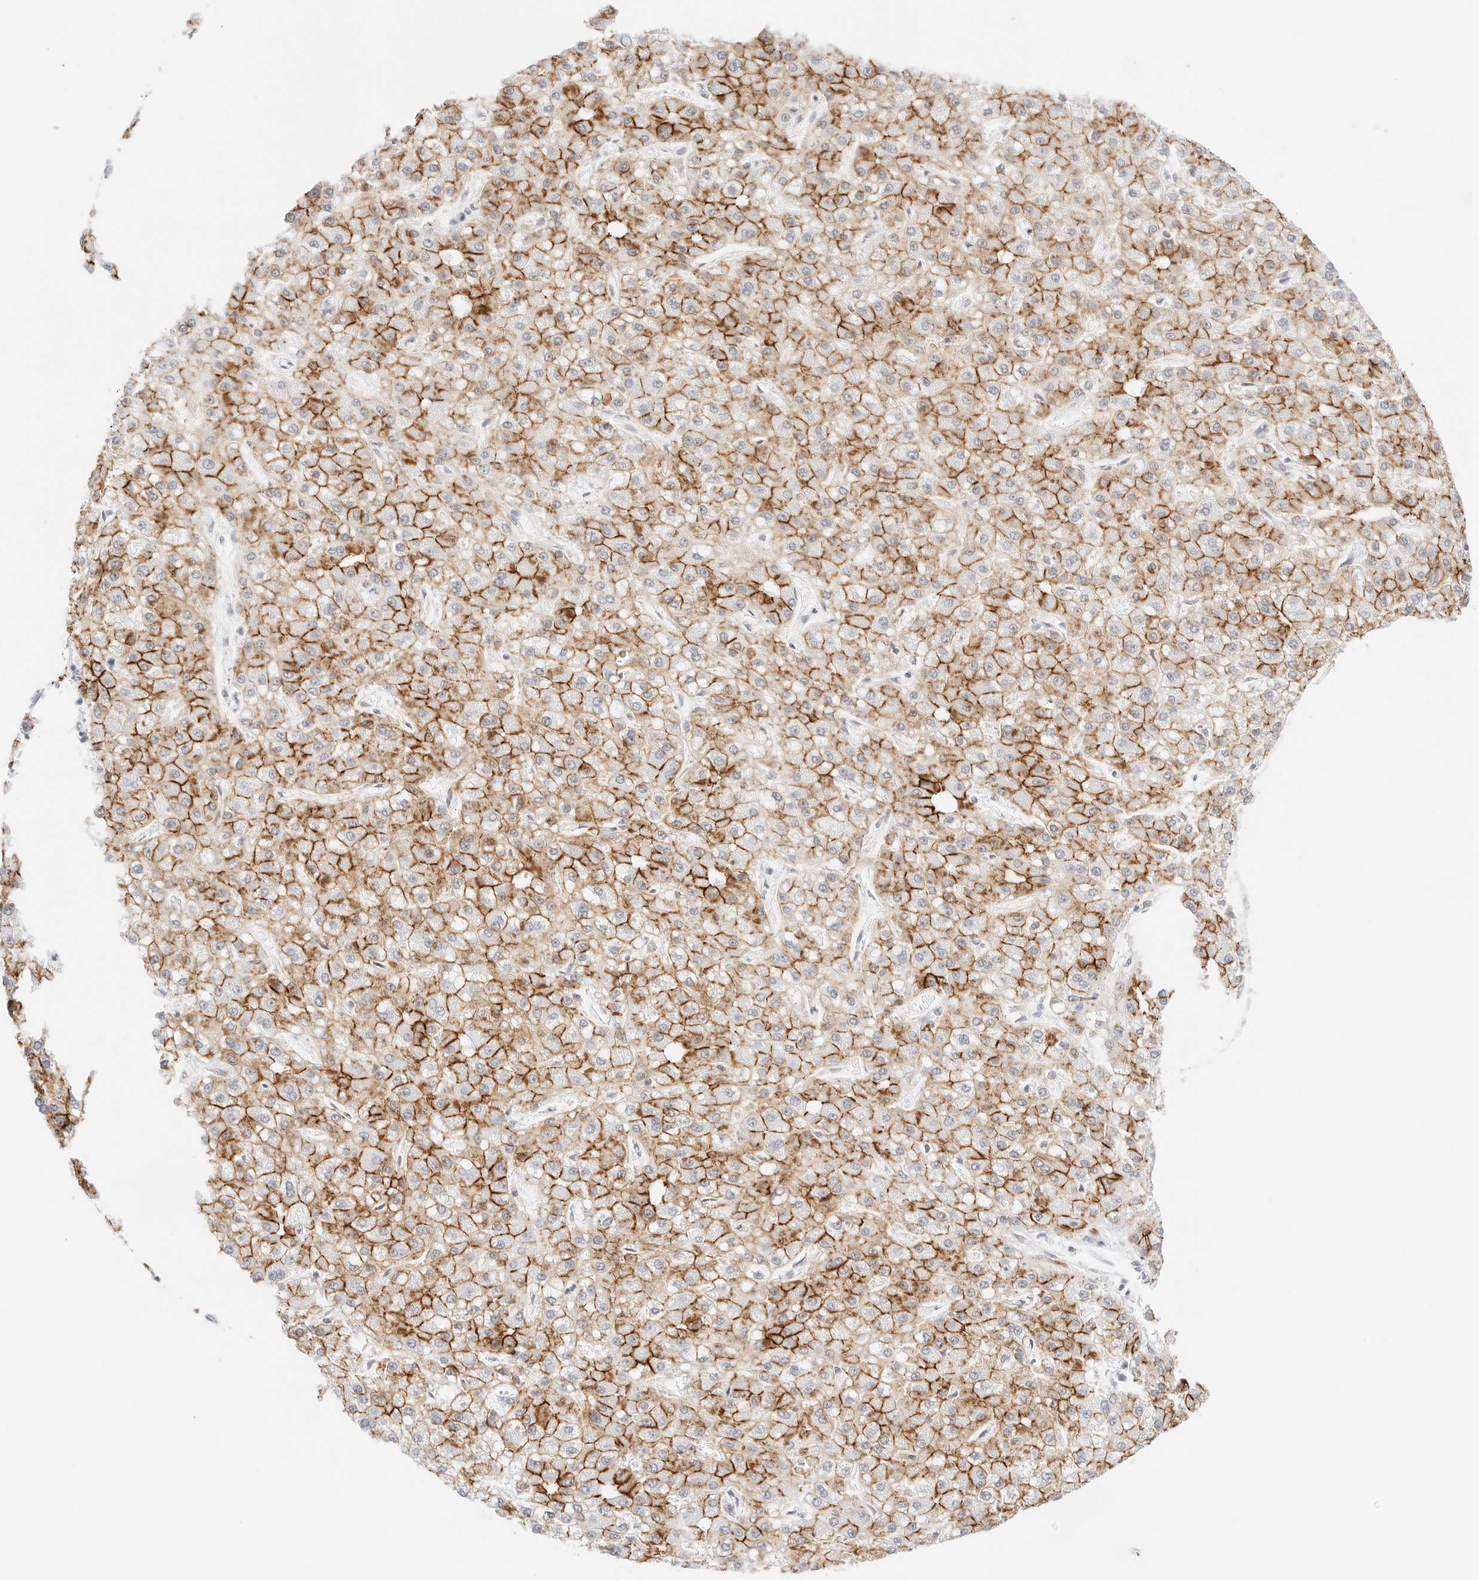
{"staining": {"intensity": "strong", "quantity": ">75%", "location": "cytoplasmic/membranous"}, "tissue": "liver cancer", "cell_type": "Tumor cells", "image_type": "cancer", "snomed": [{"axis": "morphology", "description": "Carcinoma, Hepatocellular, NOS"}, {"axis": "topography", "description": "Liver"}], "caption": "High-power microscopy captured an immunohistochemistry micrograph of liver cancer (hepatocellular carcinoma), revealing strong cytoplasmic/membranous expression in about >75% of tumor cells. (brown staining indicates protein expression, while blue staining denotes nuclei).", "gene": "CDH1", "patient": {"sex": "male", "age": 67}}